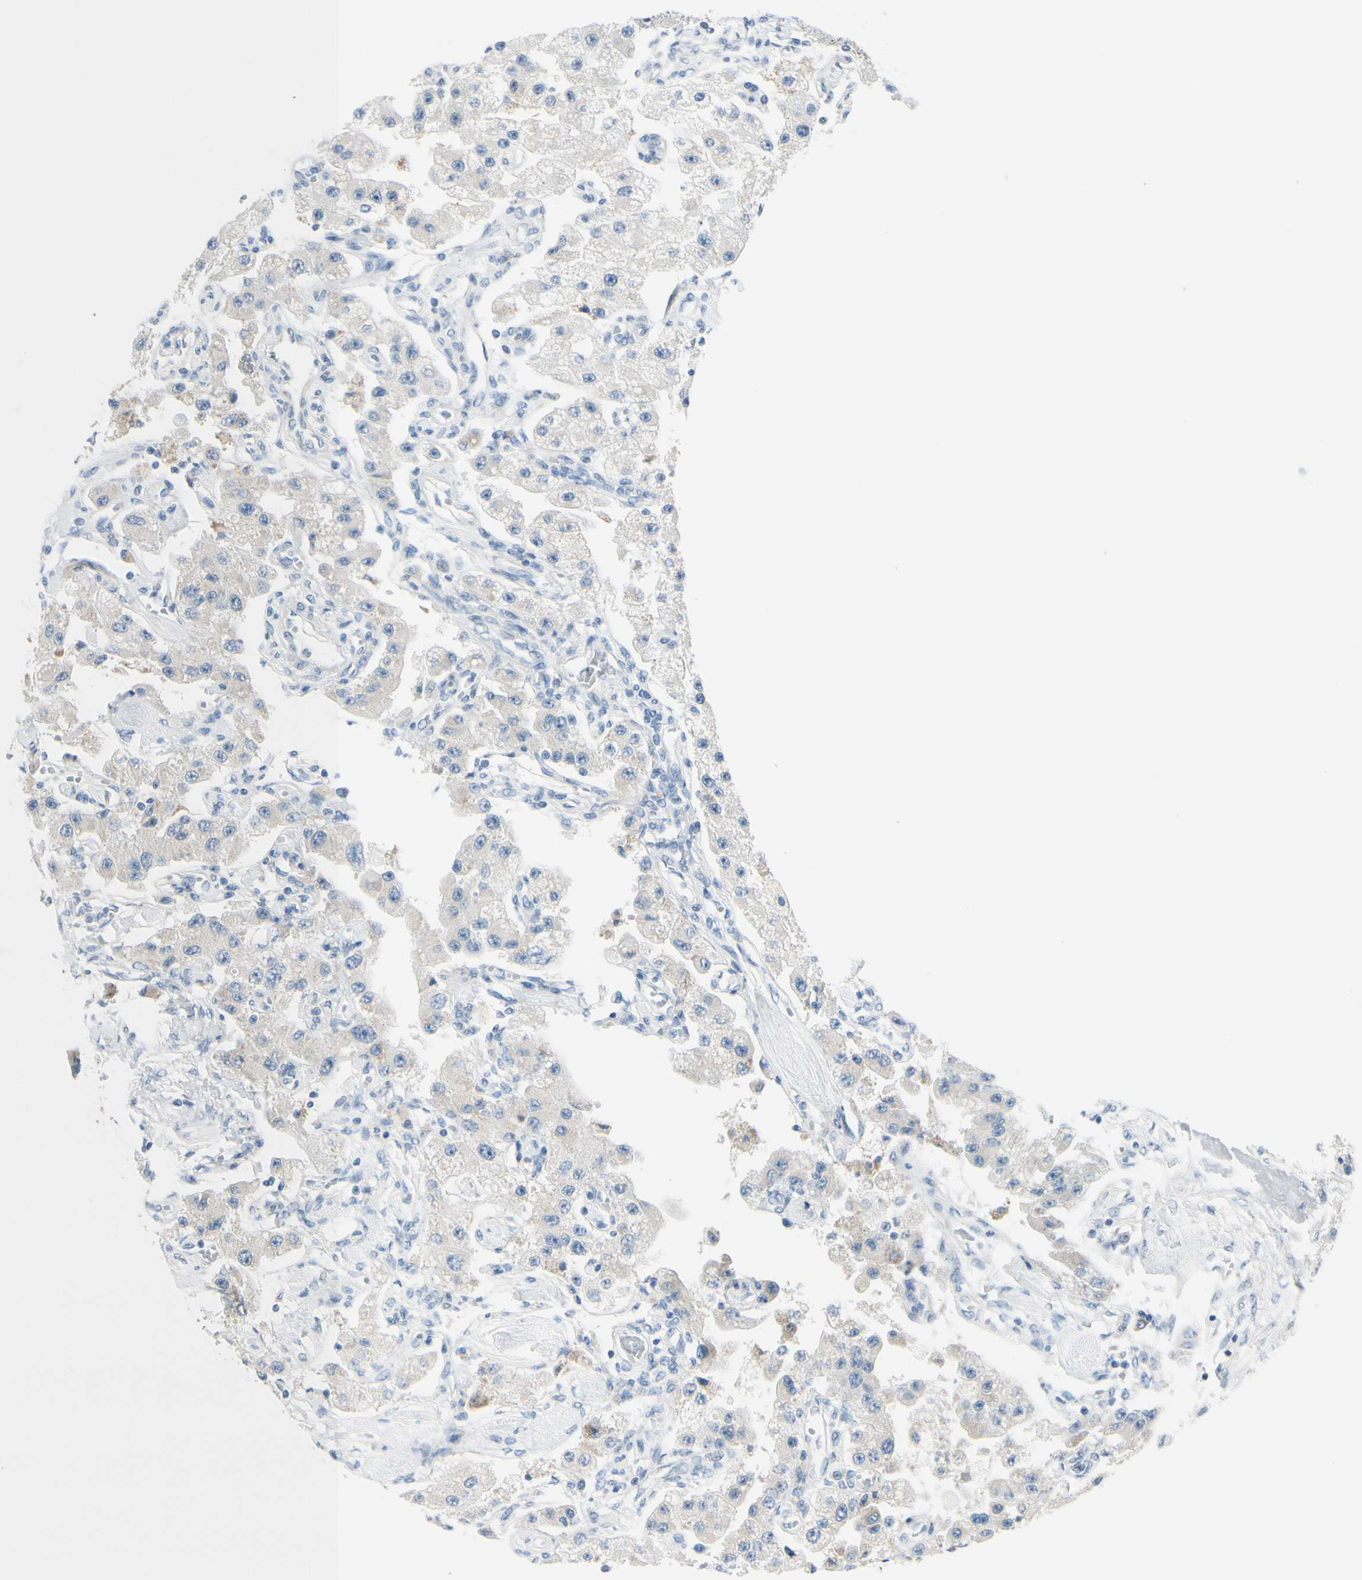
{"staining": {"intensity": "negative", "quantity": "none", "location": "none"}, "tissue": "carcinoid", "cell_type": "Tumor cells", "image_type": "cancer", "snomed": [{"axis": "morphology", "description": "Carcinoid, malignant, NOS"}, {"axis": "topography", "description": "Pancreas"}], "caption": "IHC histopathology image of malignant carcinoid stained for a protein (brown), which shows no expression in tumor cells. Nuclei are stained in blue.", "gene": "GALNT5", "patient": {"sex": "male", "age": 41}}